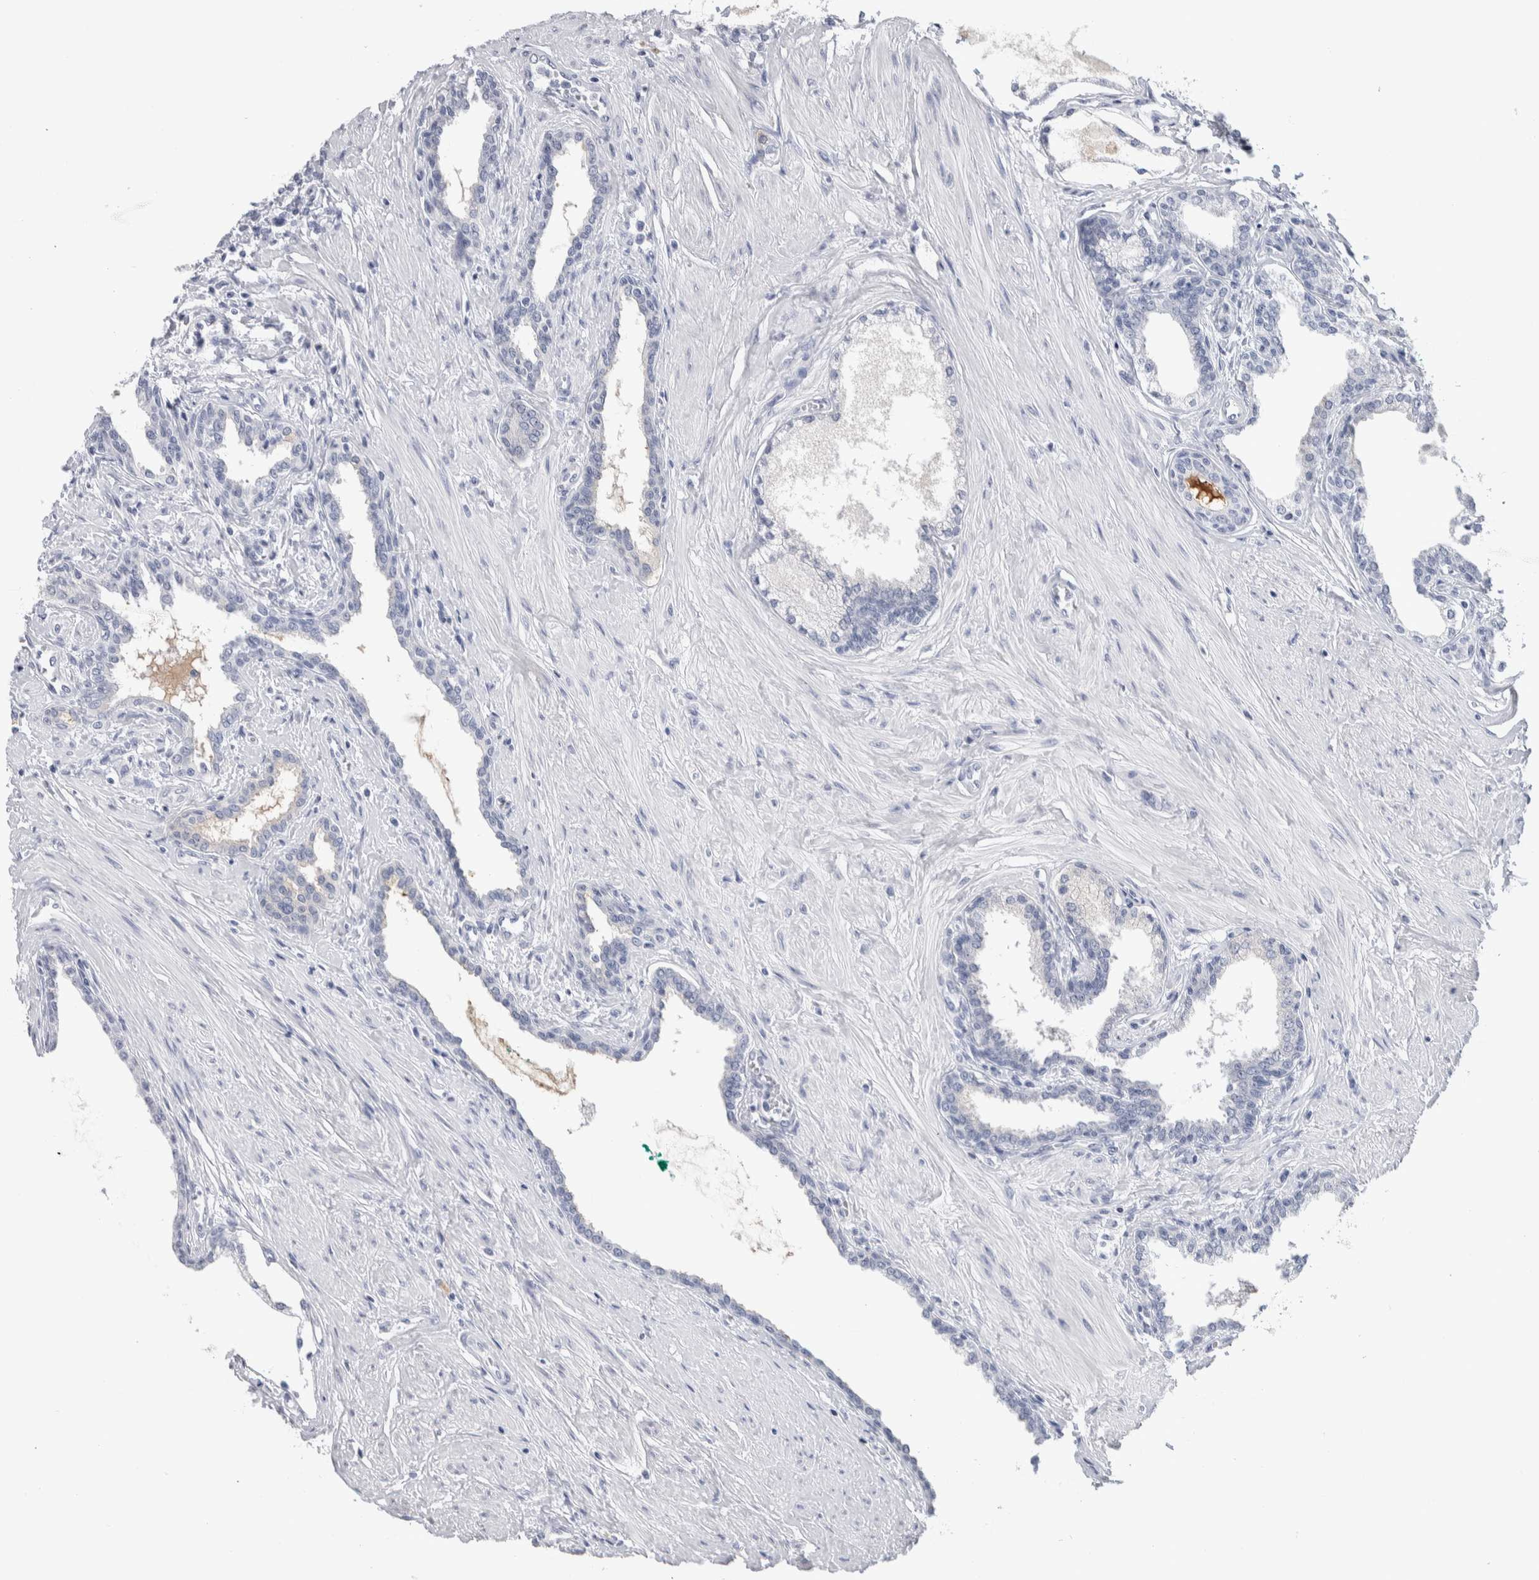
{"staining": {"intensity": "negative", "quantity": "none", "location": "none"}, "tissue": "prostate cancer", "cell_type": "Tumor cells", "image_type": "cancer", "snomed": [{"axis": "morphology", "description": "Adenocarcinoma, High grade"}, {"axis": "topography", "description": "Prostate"}], "caption": "Tumor cells are negative for protein expression in human prostate cancer.", "gene": "TMEM102", "patient": {"sex": "male", "age": 52}}